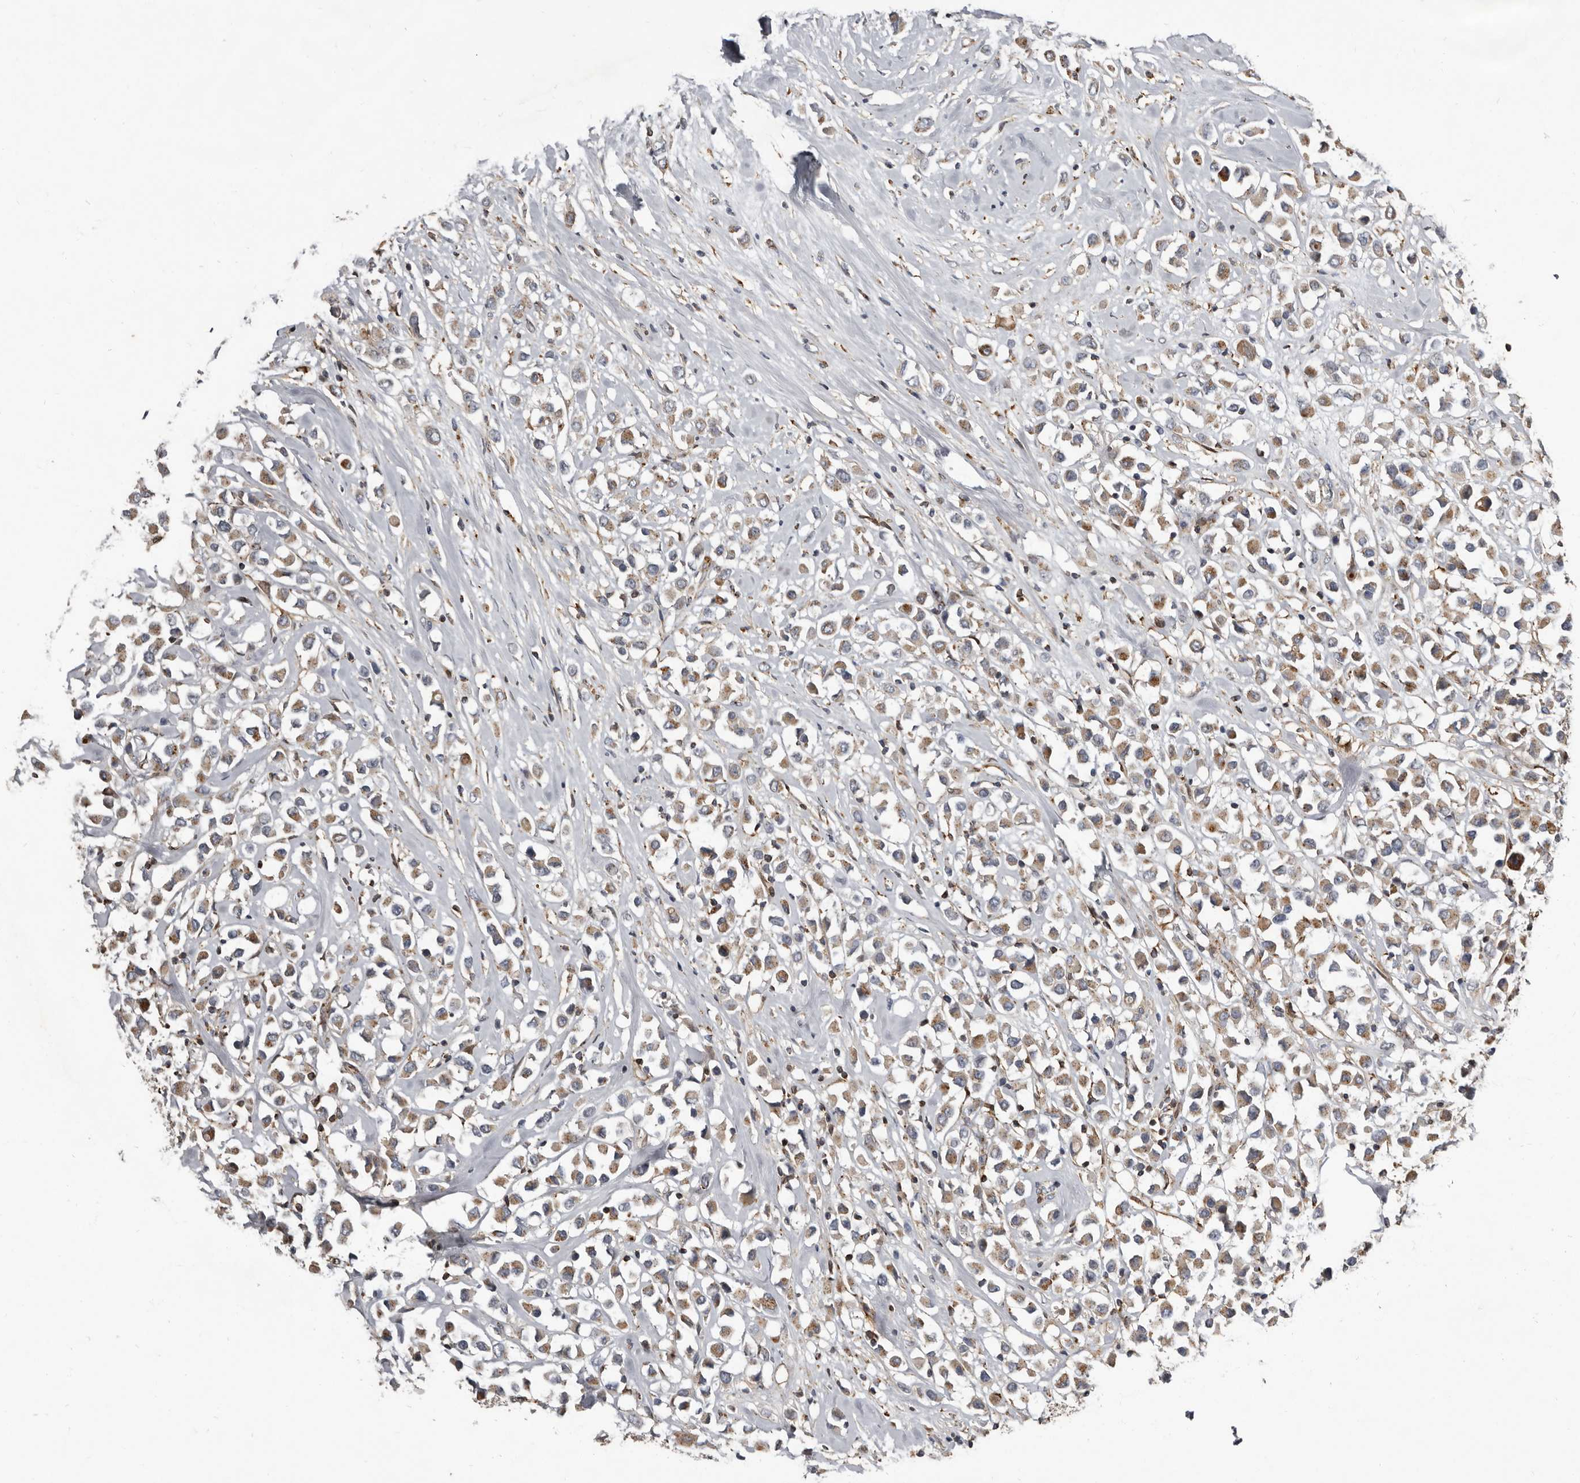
{"staining": {"intensity": "moderate", "quantity": ">75%", "location": "cytoplasmic/membranous"}, "tissue": "breast cancer", "cell_type": "Tumor cells", "image_type": "cancer", "snomed": [{"axis": "morphology", "description": "Duct carcinoma"}, {"axis": "topography", "description": "Breast"}], "caption": "Infiltrating ductal carcinoma (breast) tissue displays moderate cytoplasmic/membranous positivity in about >75% of tumor cells, visualized by immunohistochemistry.", "gene": "KIF26B", "patient": {"sex": "female", "age": 61}}